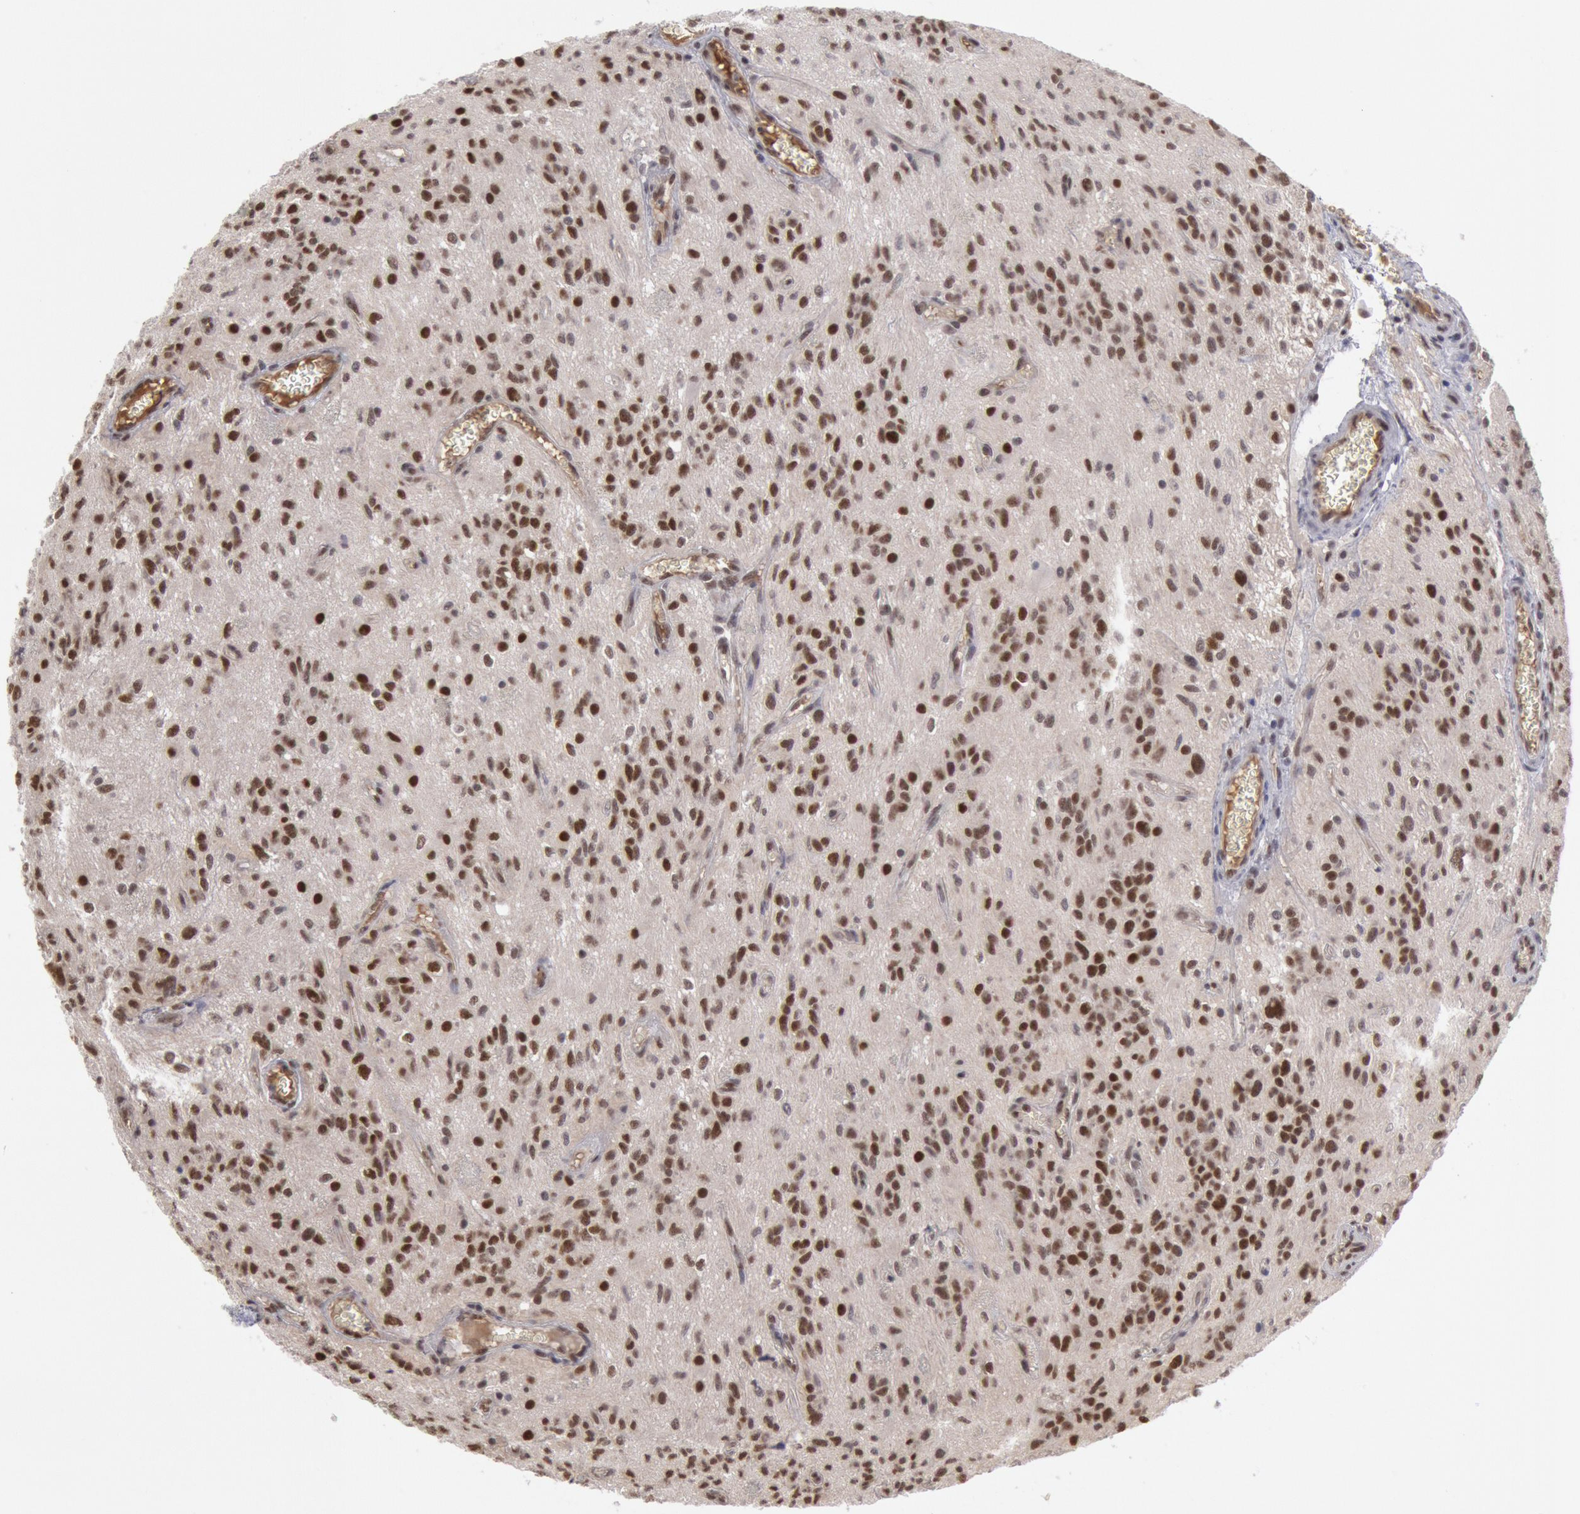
{"staining": {"intensity": "weak", "quantity": "25%-75%", "location": "nuclear"}, "tissue": "glioma", "cell_type": "Tumor cells", "image_type": "cancer", "snomed": [{"axis": "morphology", "description": "Glioma, malignant, Low grade"}, {"axis": "topography", "description": "Brain"}], "caption": "An immunohistochemistry (IHC) micrograph of neoplastic tissue is shown. Protein staining in brown labels weak nuclear positivity in malignant glioma (low-grade) within tumor cells.", "gene": "PPP4R3B", "patient": {"sex": "female", "age": 15}}